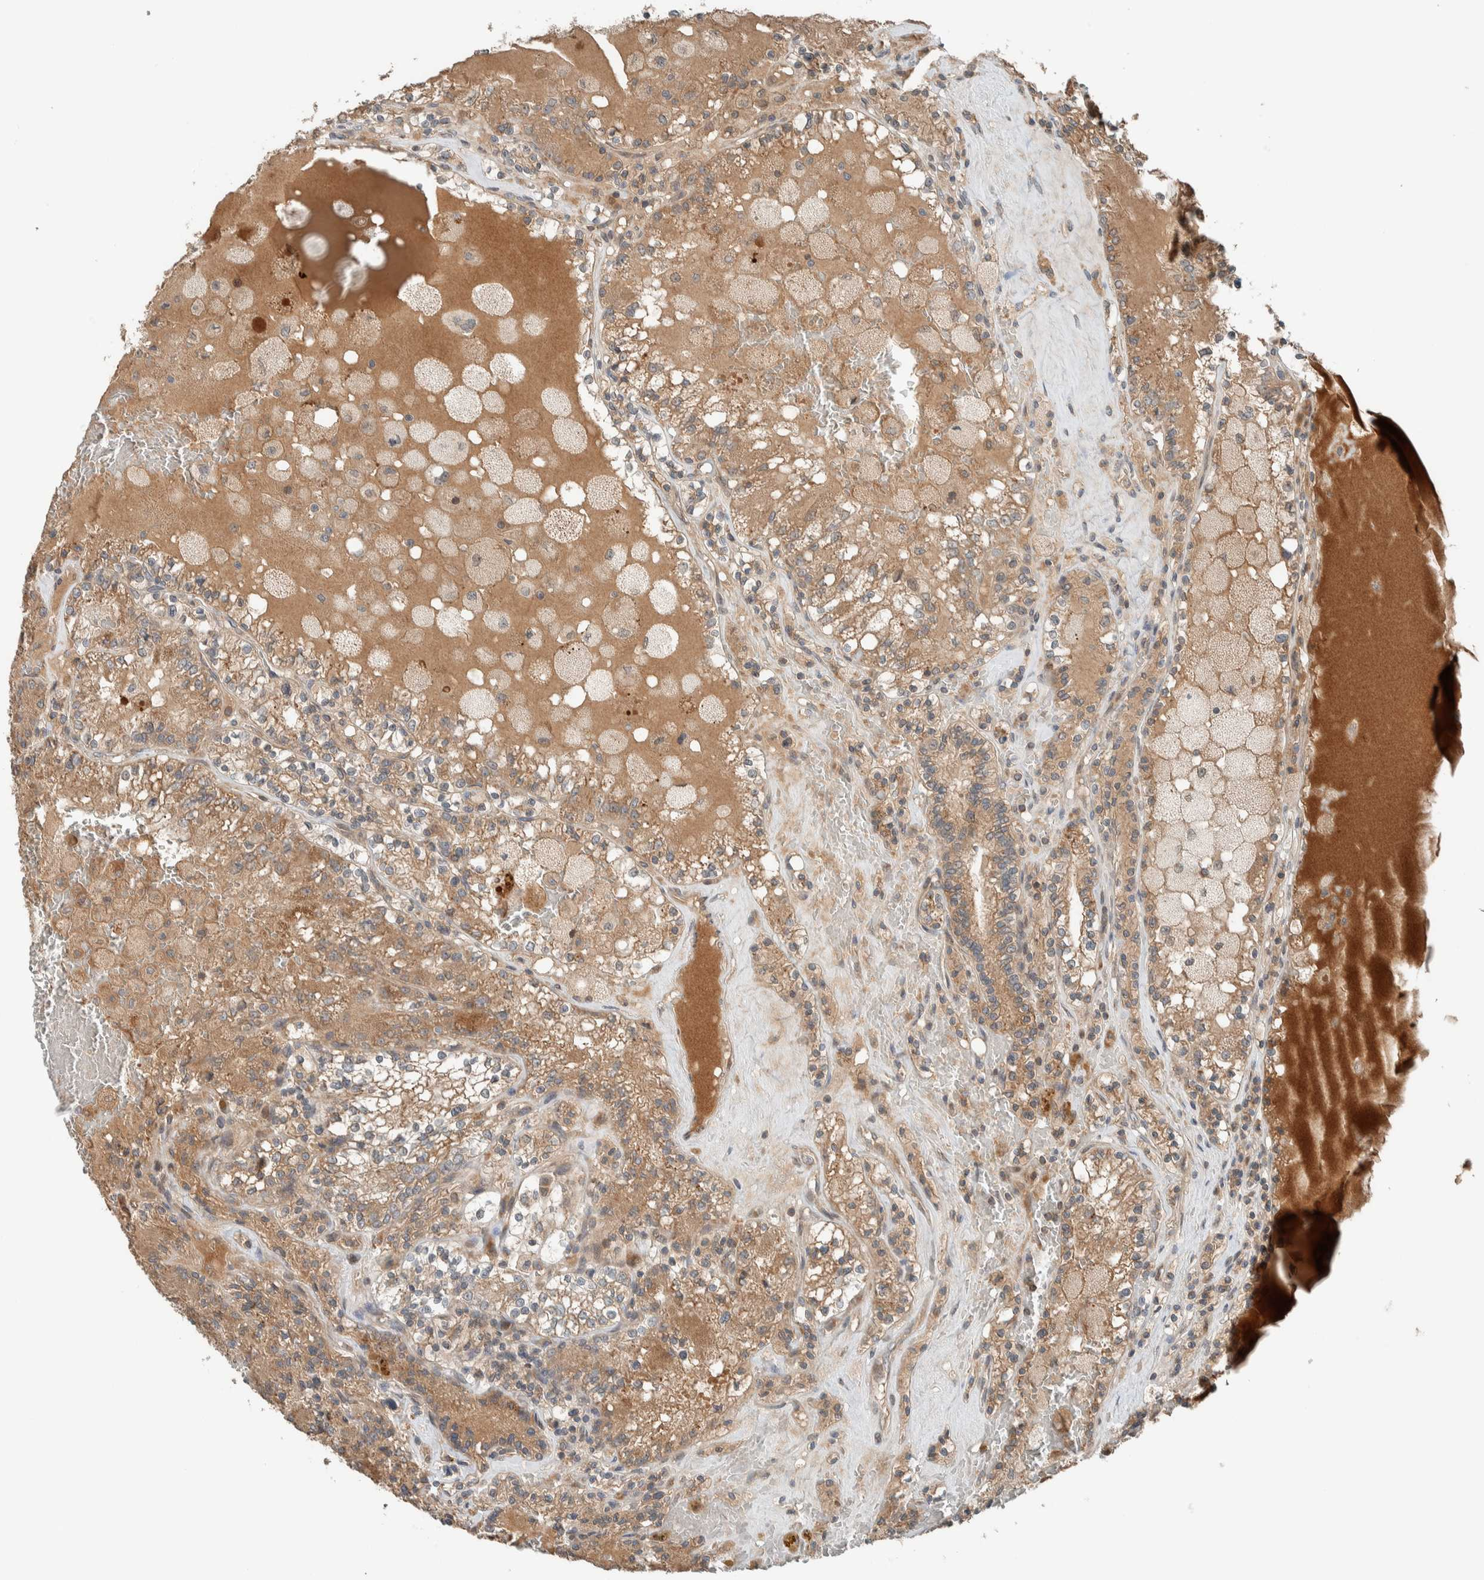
{"staining": {"intensity": "moderate", "quantity": ">75%", "location": "cytoplasmic/membranous"}, "tissue": "renal cancer", "cell_type": "Tumor cells", "image_type": "cancer", "snomed": [{"axis": "morphology", "description": "Adenocarcinoma, NOS"}, {"axis": "topography", "description": "Kidney"}], "caption": "Renal cancer stained for a protein (brown) exhibits moderate cytoplasmic/membranous positive expression in approximately >75% of tumor cells.", "gene": "NBR1", "patient": {"sex": "female", "age": 56}}